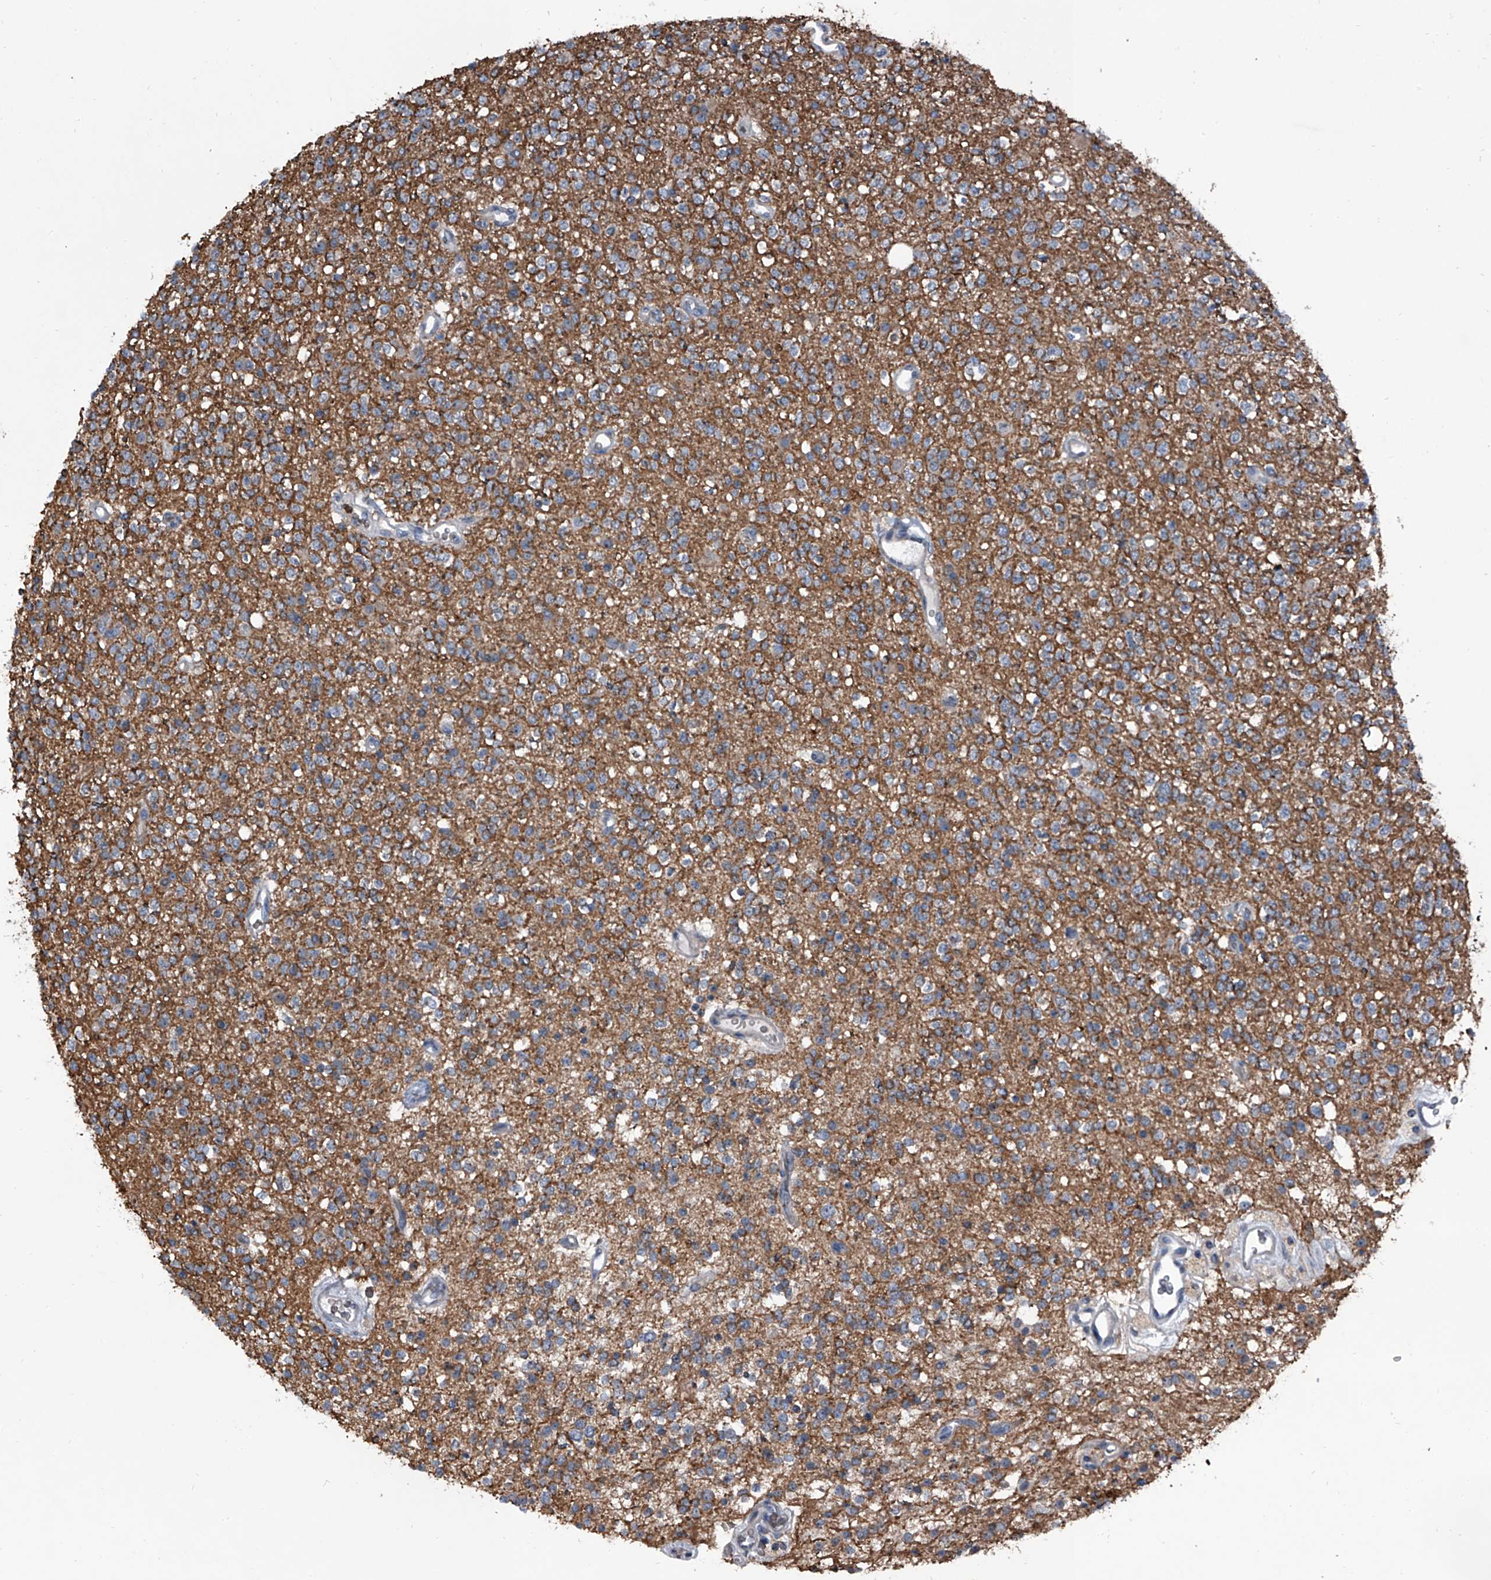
{"staining": {"intensity": "negative", "quantity": "none", "location": "none"}, "tissue": "glioma", "cell_type": "Tumor cells", "image_type": "cancer", "snomed": [{"axis": "morphology", "description": "Glioma, malignant, High grade"}, {"axis": "topography", "description": "Brain"}], "caption": "Immunohistochemical staining of glioma demonstrates no significant staining in tumor cells.", "gene": "CEP85L", "patient": {"sex": "male", "age": 34}}